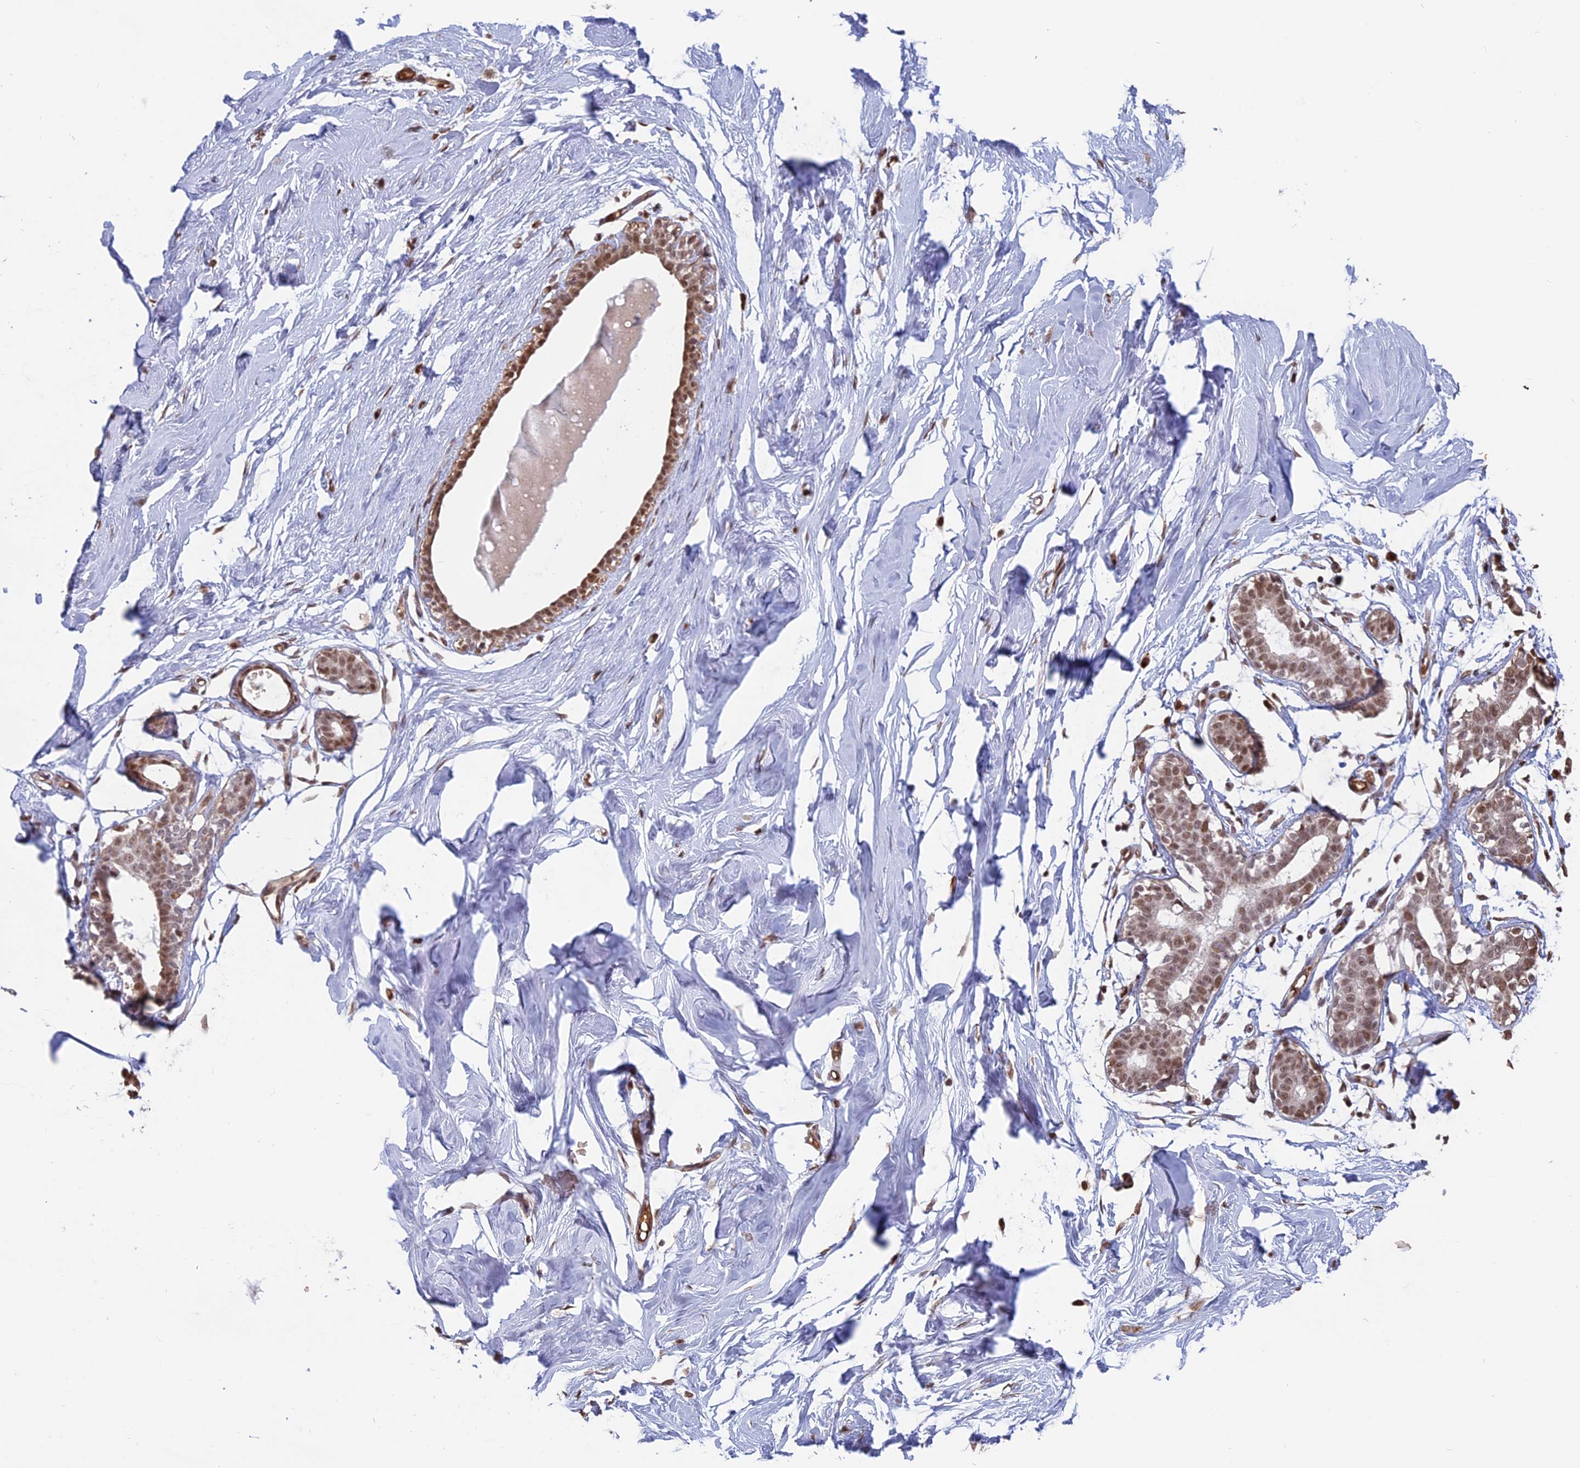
{"staining": {"intensity": "negative", "quantity": "none", "location": "none"}, "tissue": "breast", "cell_type": "Adipocytes", "image_type": "normal", "snomed": [{"axis": "morphology", "description": "Normal tissue, NOS"}, {"axis": "morphology", "description": "Adenoma, NOS"}, {"axis": "topography", "description": "Breast"}], "caption": "High power microscopy histopathology image of an immunohistochemistry histopathology image of benign breast, revealing no significant expression in adipocytes. (DAB (3,3'-diaminobenzidine) immunohistochemistry visualized using brightfield microscopy, high magnification).", "gene": "MFAP1", "patient": {"sex": "female", "age": 23}}